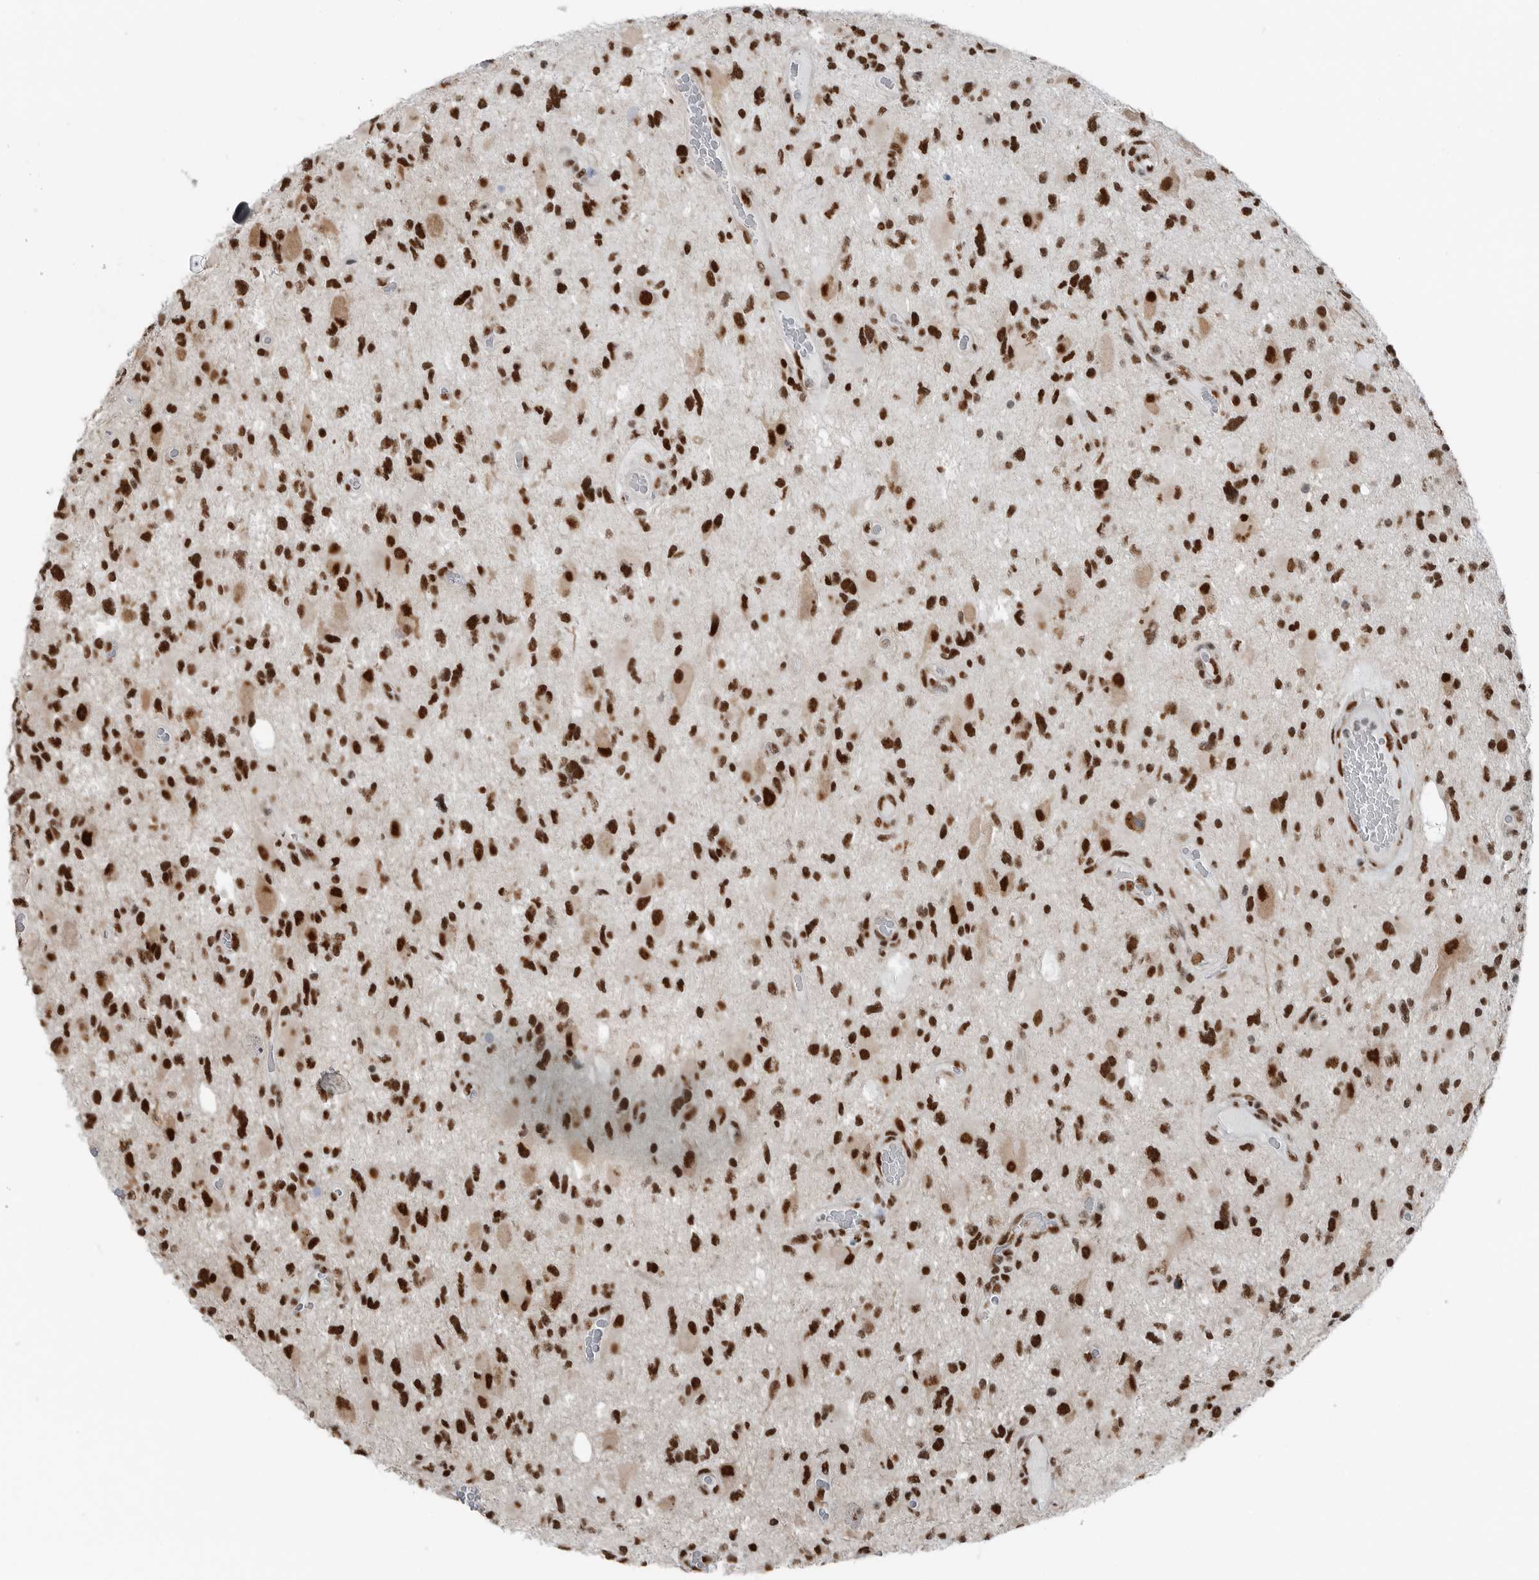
{"staining": {"intensity": "strong", "quantity": ">75%", "location": "nuclear"}, "tissue": "glioma", "cell_type": "Tumor cells", "image_type": "cancer", "snomed": [{"axis": "morphology", "description": "Glioma, malignant, High grade"}, {"axis": "topography", "description": "Brain"}], "caption": "A brown stain highlights strong nuclear positivity of a protein in glioma tumor cells.", "gene": "BLZF1", "patient": {"sex": "male", "age": 33}}